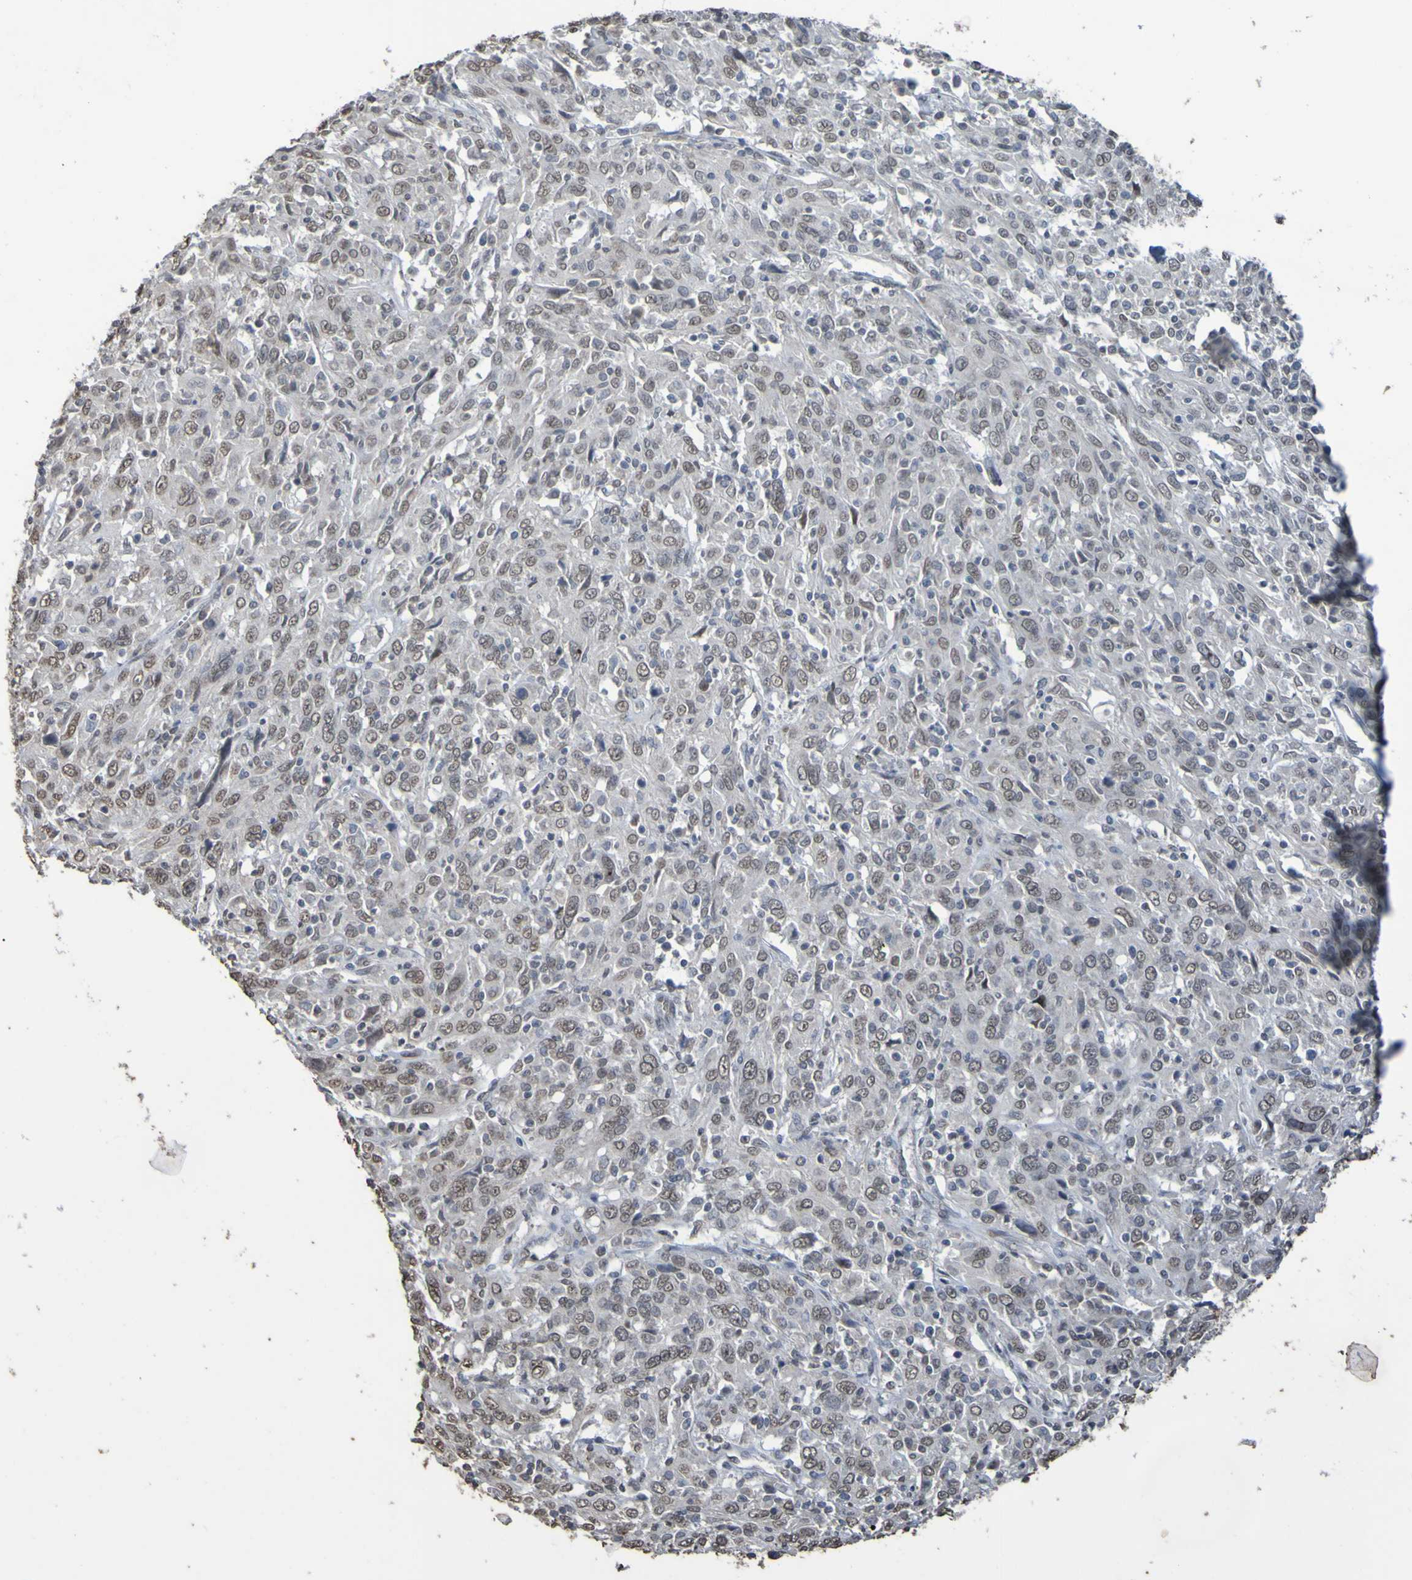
{"staining": {"intensity": "weak", "quantity": ">75%", "location": "nuclear"}, "tissue": "cervical cancer", "cell_type": "Tumor cells", "image_type": "cancer", "snomed": [{"axis": "morphology", "description": "Squamous cell carcinoma, NOS"}, {"axis": "topography", "description": "Cervix"}], "caption": "Immunohistochemistry (IHC) micrograph of human cervical cancer (squamous cell carcinoma) stained for a protein (brown), which displays low levels of weak nuclear staining in approximately >75% of tumor cells.", "gene": "ALKBH2", "patient": {"sex": "female", "age": 46}}